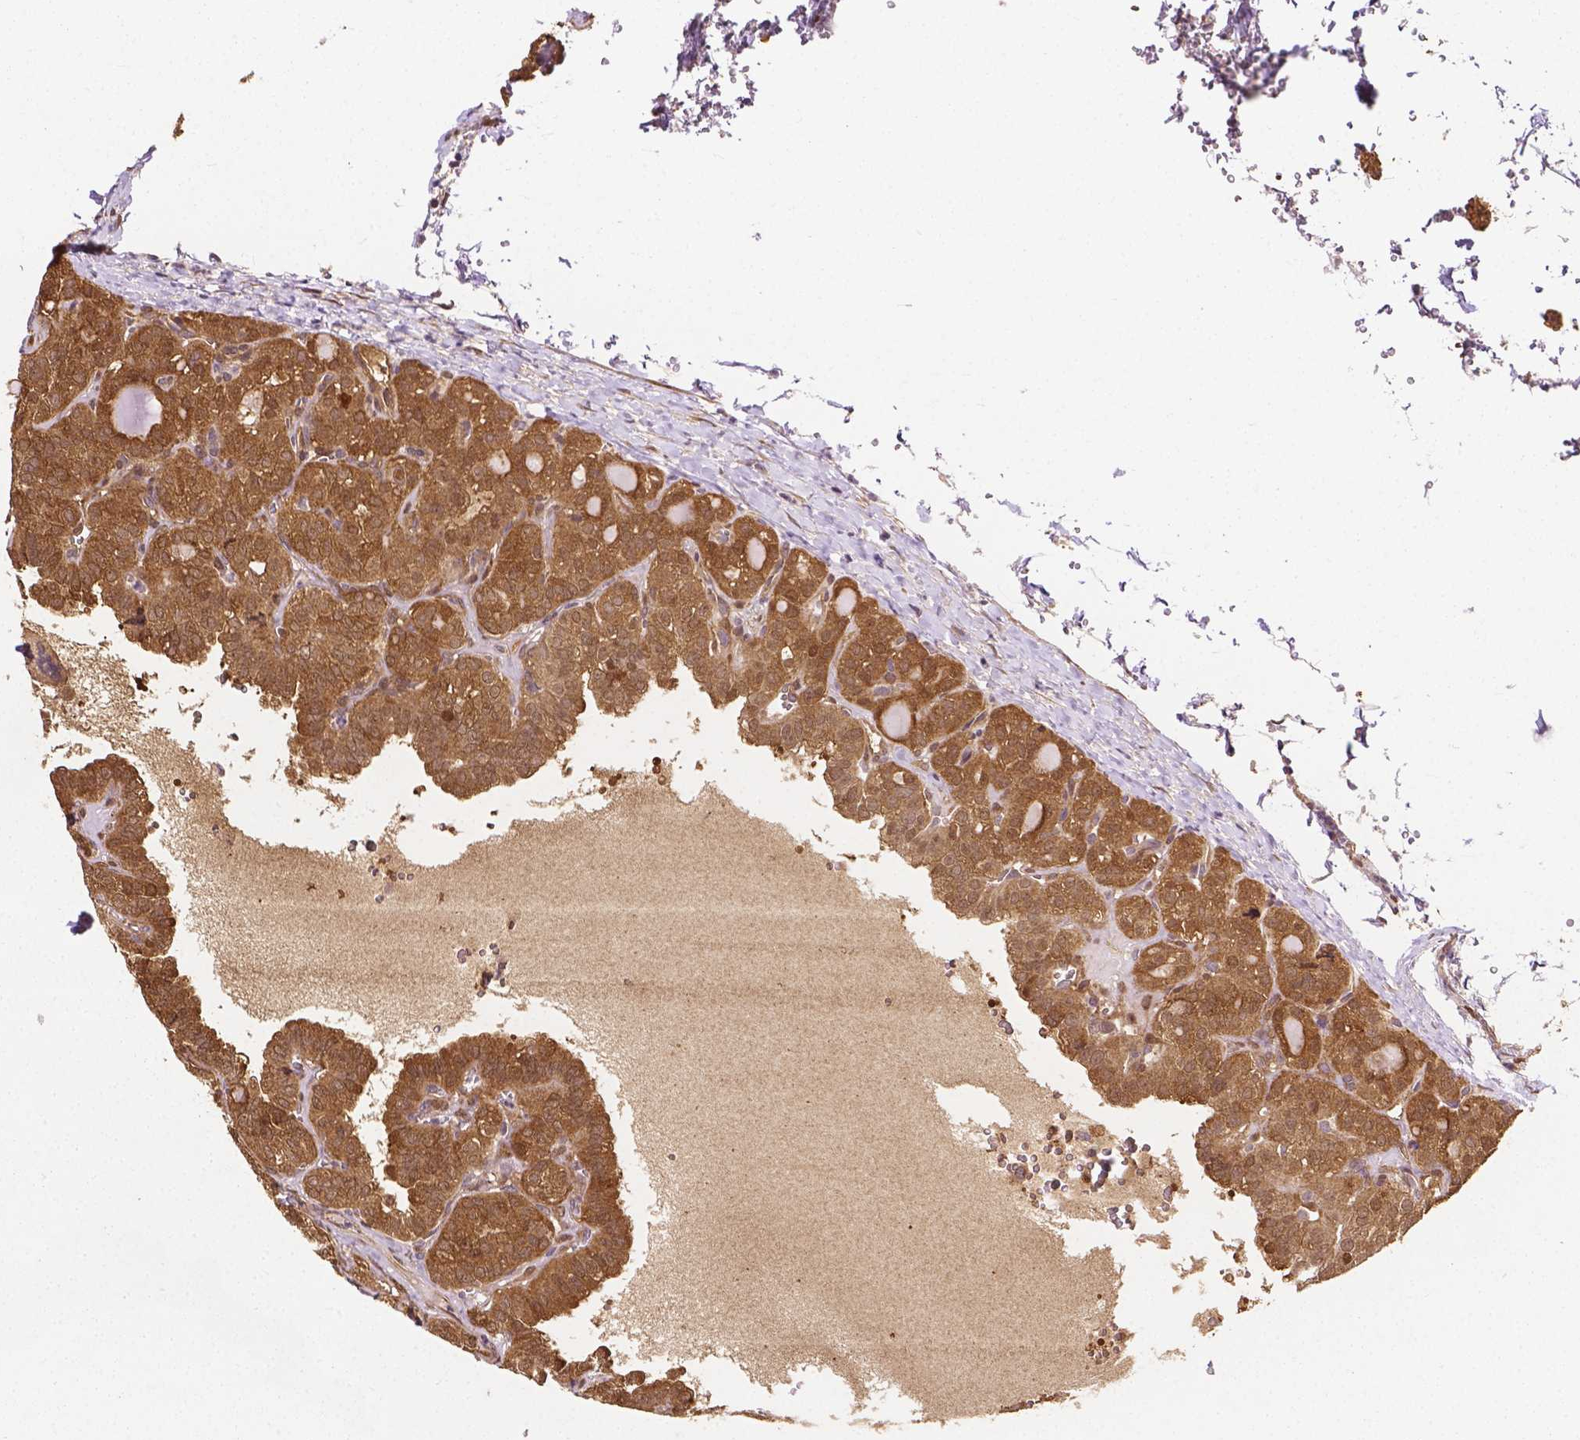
{"staining": {"intensity": "moderate", "quantity": ">75%", "location": "cytoplasmic/membranous,nuclear"}, "tissue": "thyroid cancer", "cell_type": "Tumor cells", "image_type": "cancer", "snomed": [{"axis": "morphology", "description": "Papillary adenocarcinoma, NOS"}, {"axis": "topography", "description": "Thyroid gland"}], "caption": "Tumor cells display medium levels of moderate cytoplasmic/membranous and nuclear staining in approximately >75% of cells in human thyroid cancer.", "gene": "YAP1", "patient": {"sex": "female", "age": 41}}